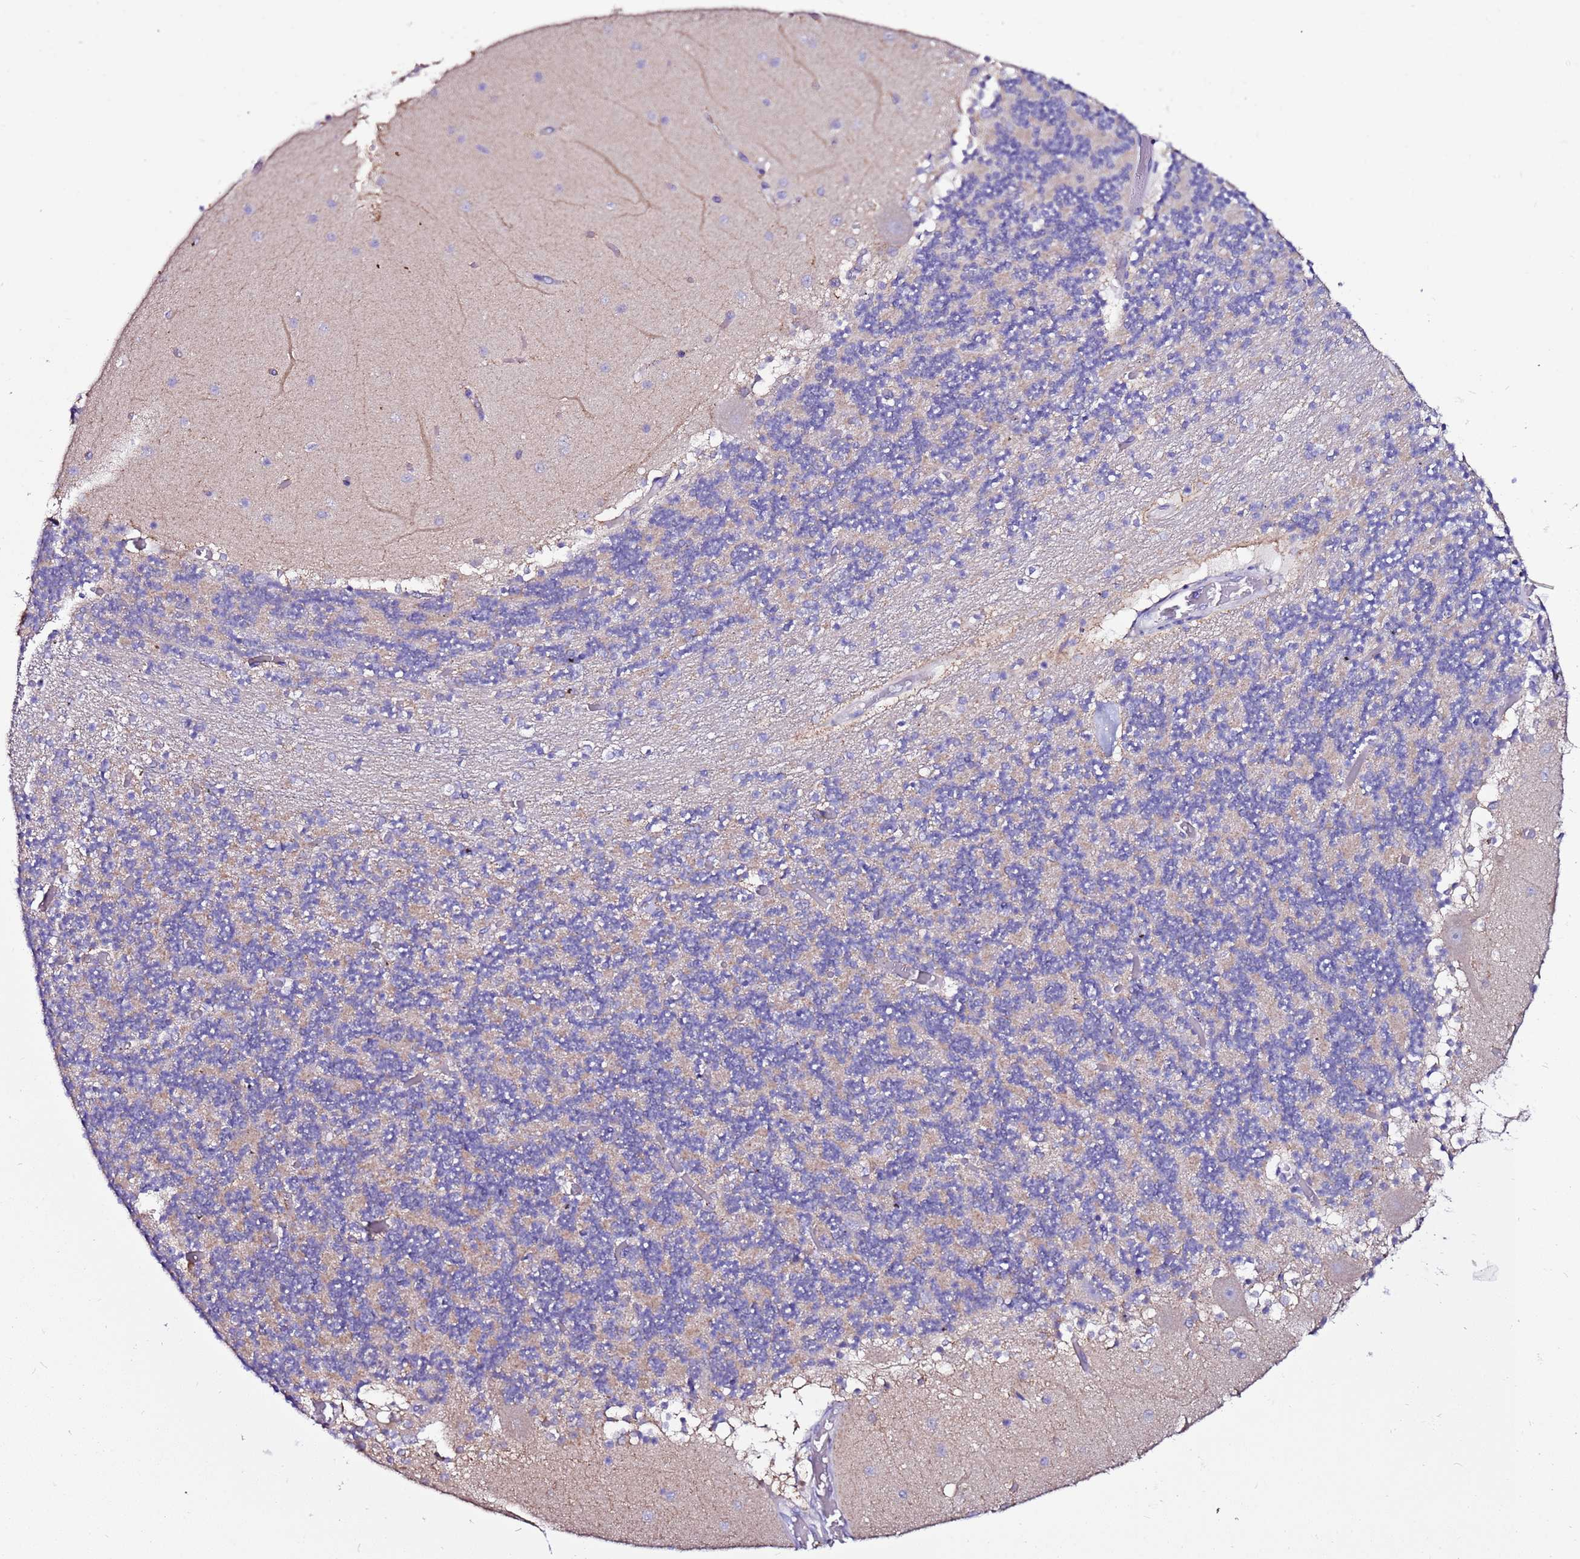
{"staining": {"intensity": "weak", "quantity": "<25%", "location": "cytoplasmic/membranous"}, "tissue": "cerebellum", "cell_type": "Cells in granular layer", "image_type": "normal", "snomed": [{"axis": "morphology", "description": "Normal tissue, NOS"}, {"axis": "topography", "description": "Cerebellum"}], "caption": "Cells in granular layer are negative for protein expression in normal human cerebellum.", "gene": "MYBPC3", "patient": {"sex": "female", "age": 28}}